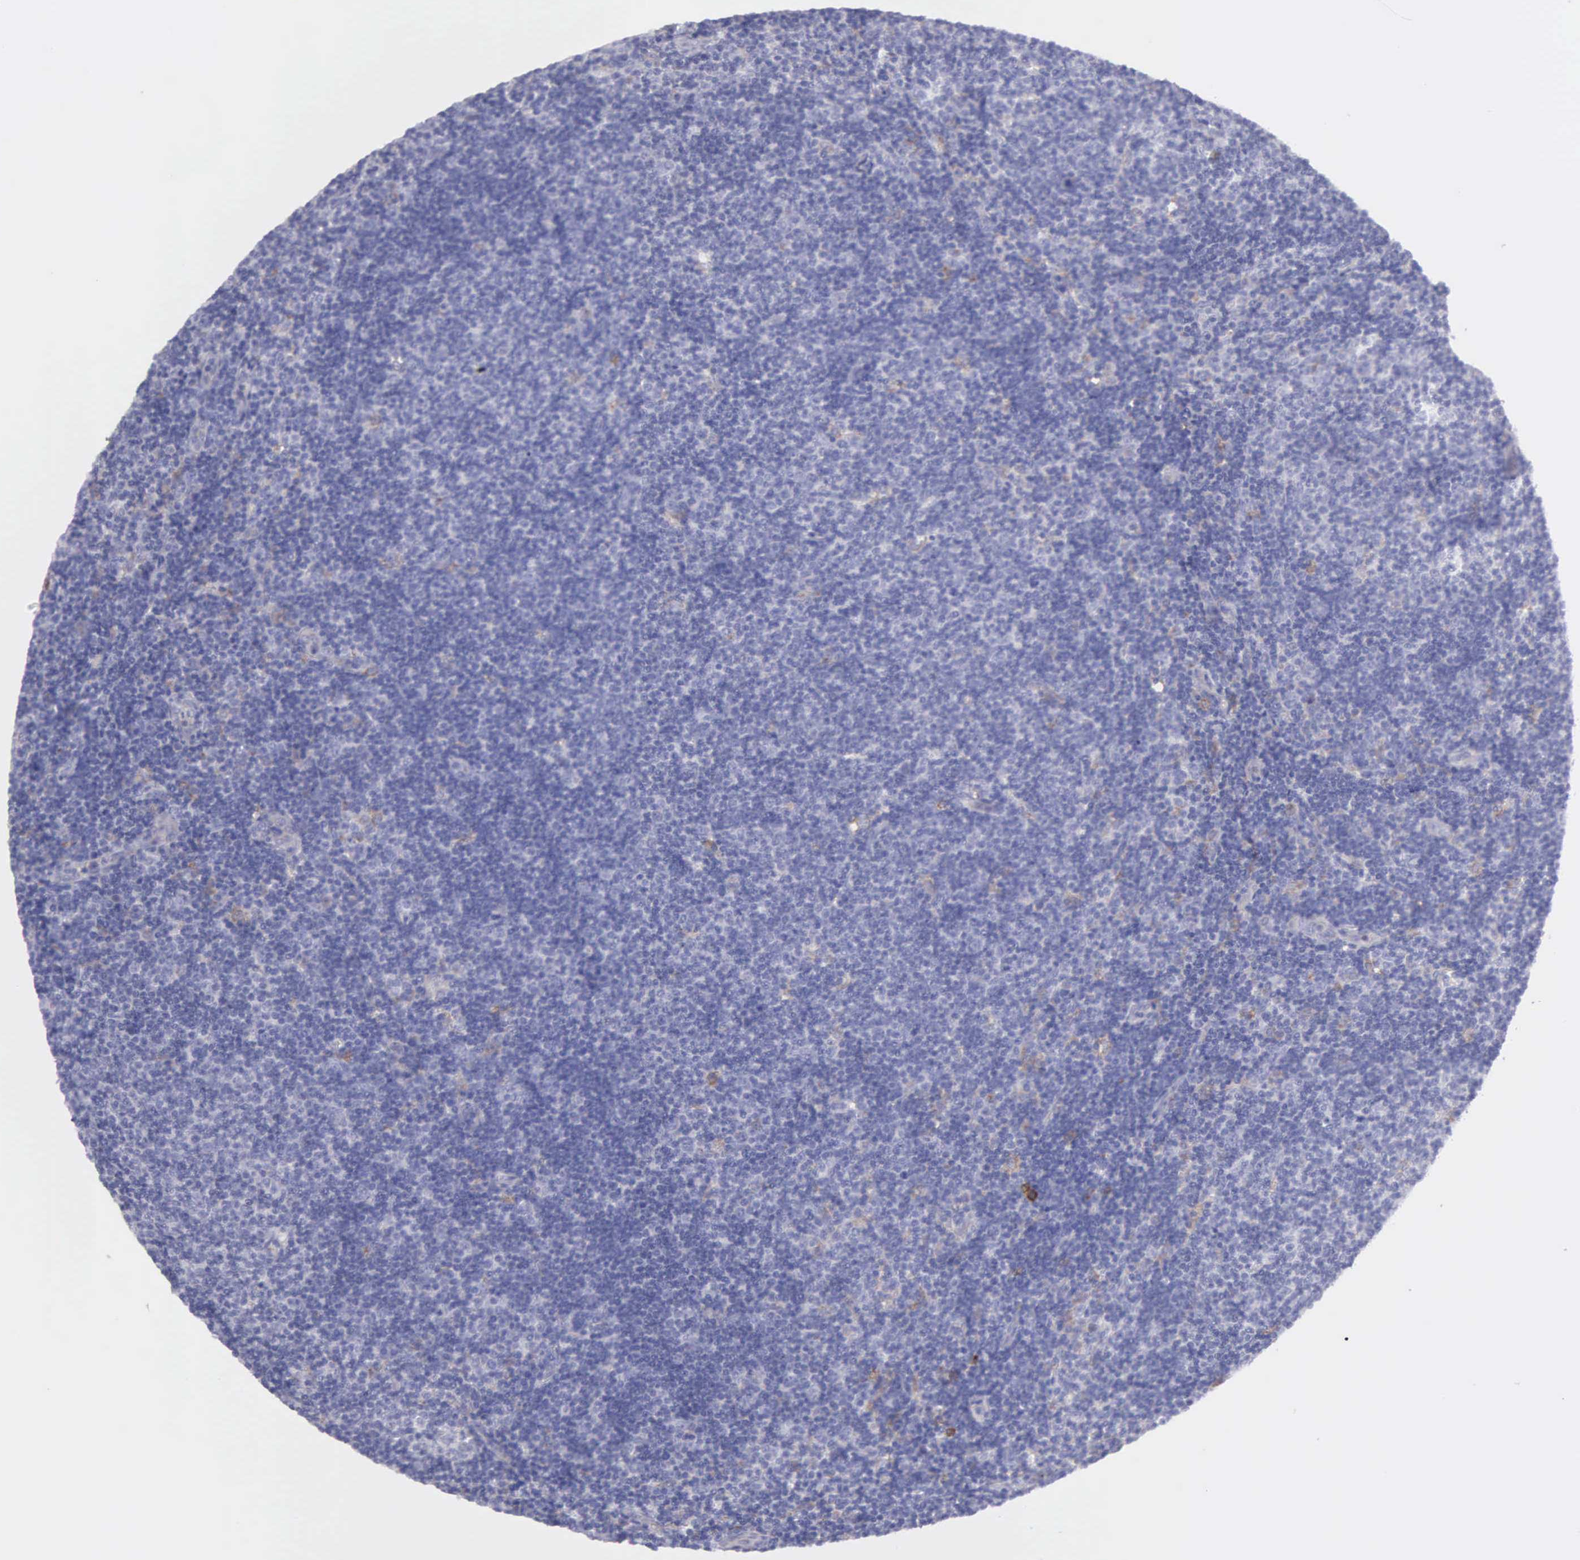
{"staining": {"intensity": "negative", "quantity": "none", "location": "none"}, "tissue": "lymphoma", "cell_type": "Tumor cells", "image_type": "cancer", "snomed": [{"axis": "morphology", "description": "Malignant lymphoma, non-Hodgkin's type, Low grade"}, {"axis": "topography", "description": "Lymph node"}], "caption": "There is no significant positivity in tumor cells of lymphoma.", "gene": "TYRP1", "patient": {"sex": "male", "age": 49}}